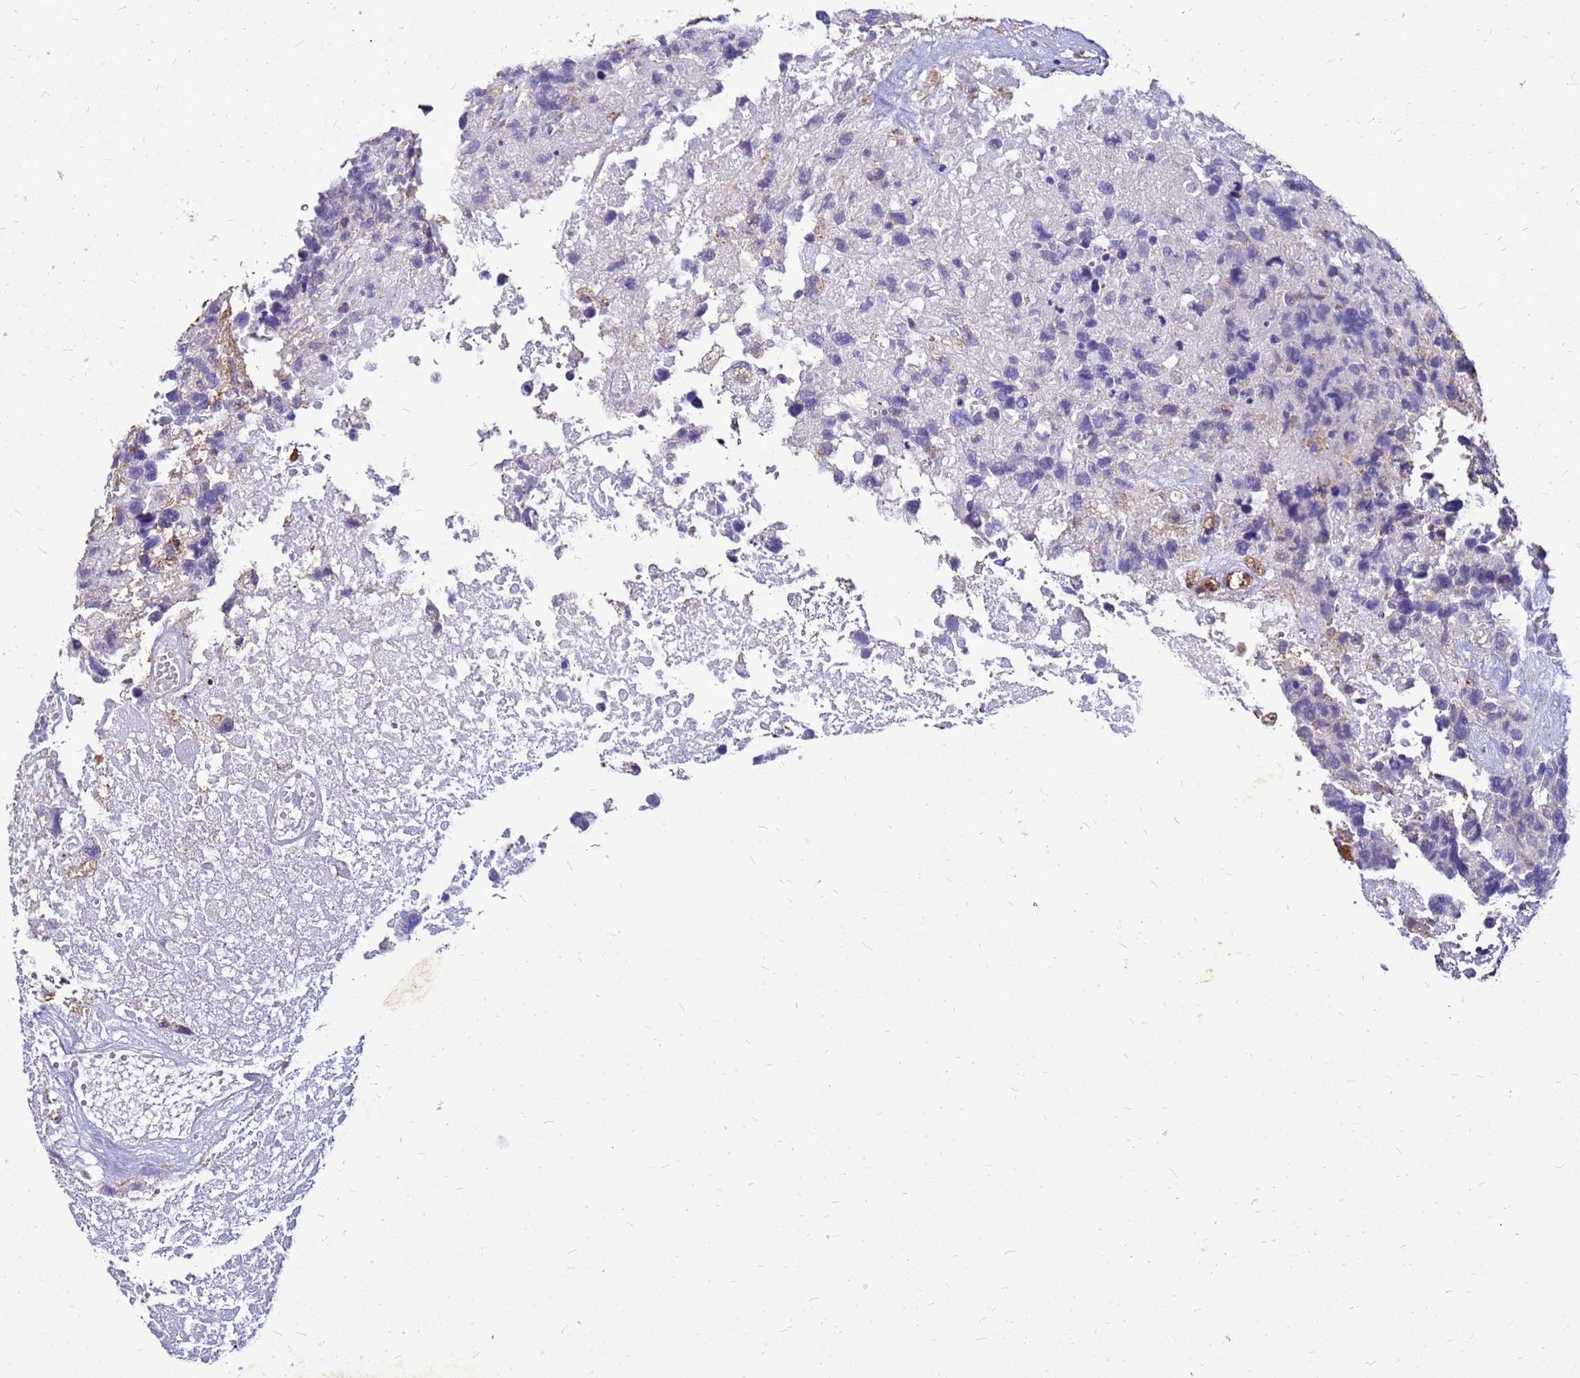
{"staining": {"intensity": "negative", "quantity": "none", "location": "none"}, "tissue": "glioma", "cell_type": "Tumor cells", "image_type": "cancer", "snomed": [{"axis": "morphology", "description": "Glioma, malignant, High grade"}, {"axis": "topography", "description": "Brain"}], "caption": "A photomicrograph of malignant glioma (high-grade) stained for a protein shows no brown staining in tumor cells.", "gene": "AKR1C1", "patient": {"sex": "male", "age": 69}}